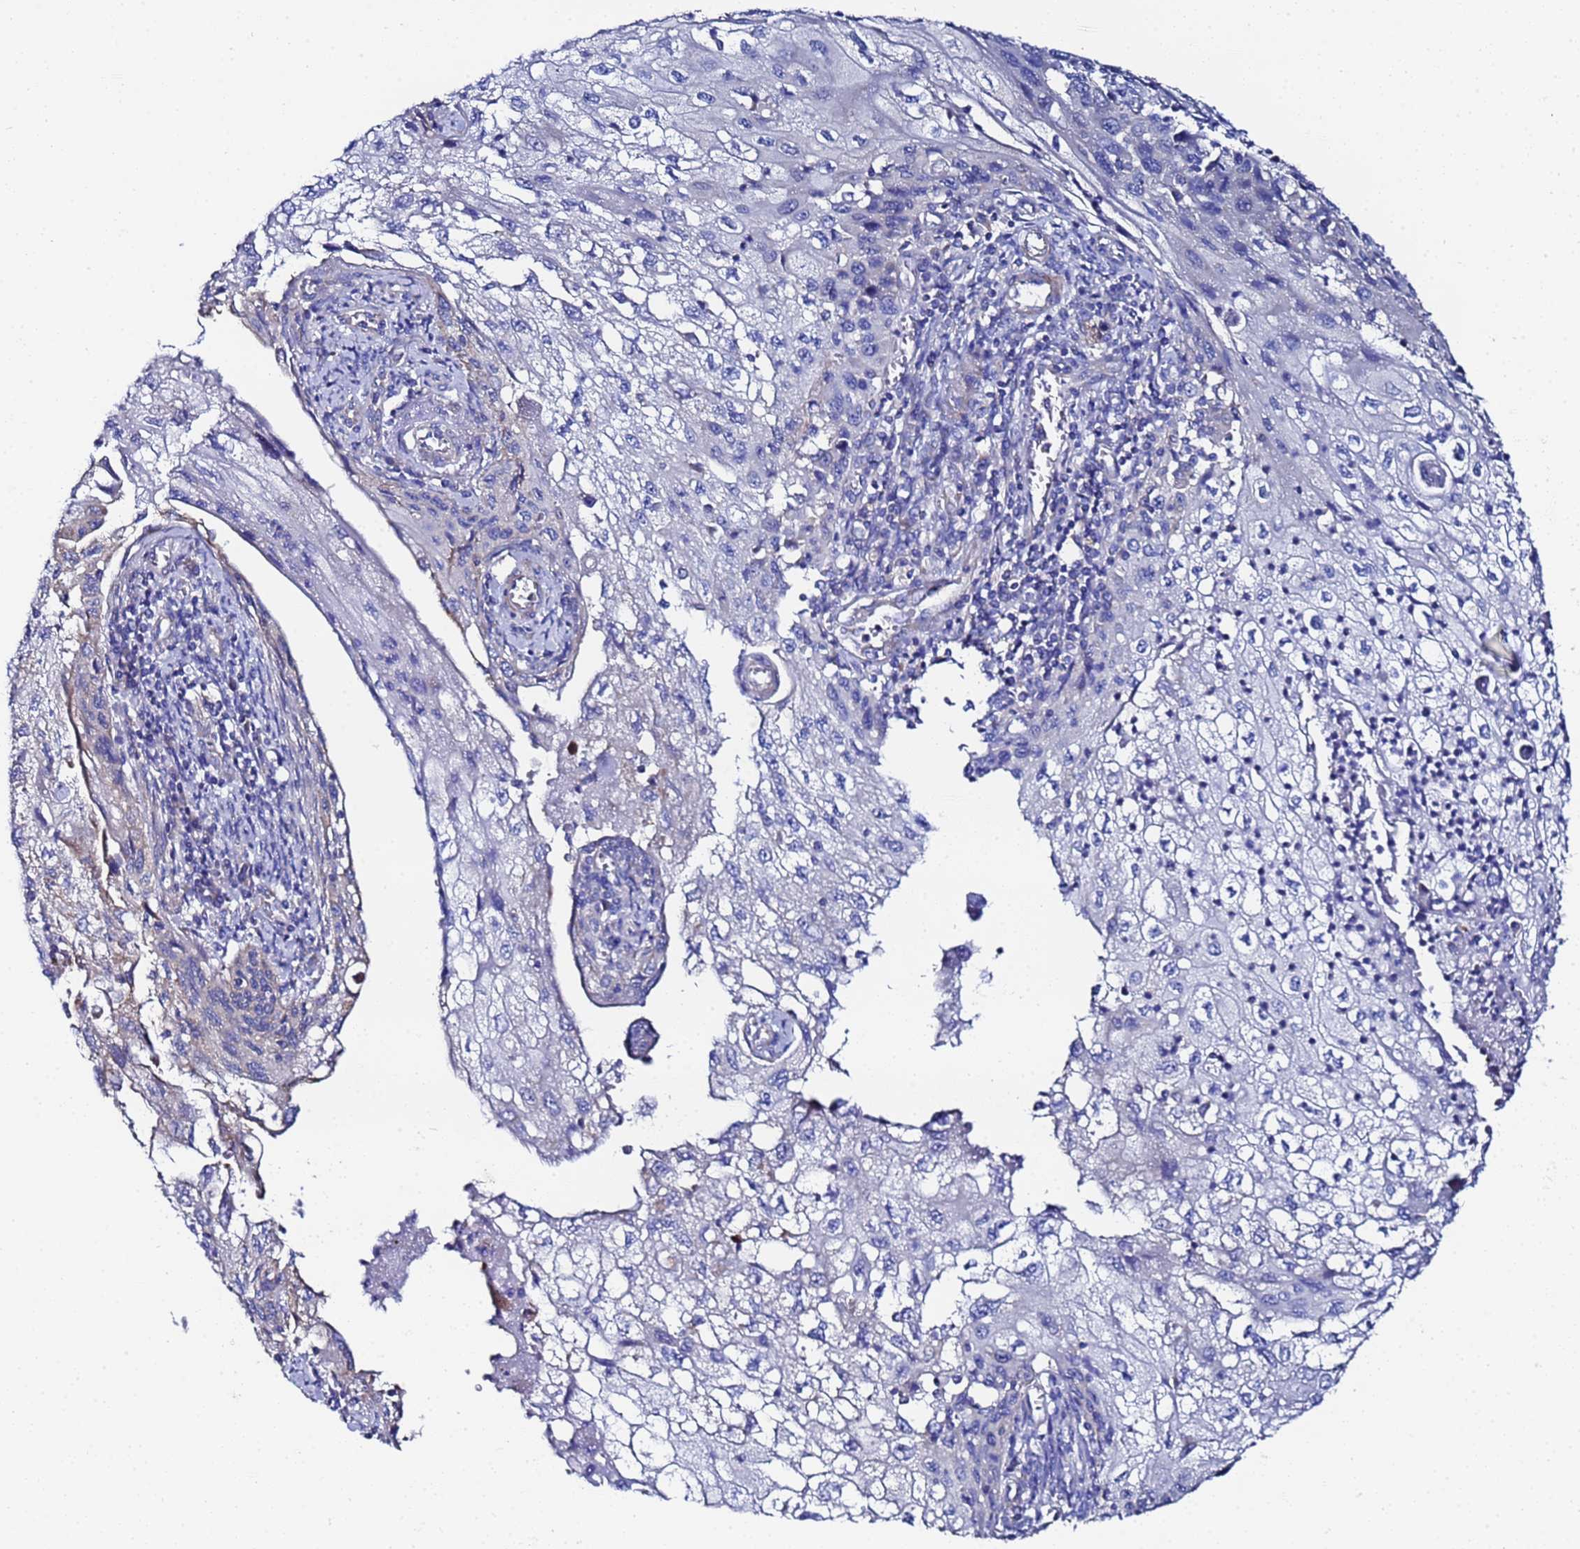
{"staining": {"intensity": "moderate", "quantity": "<25%", "location": "cytoplasmic/membranous"}, "tissue": "cervical cancer", "cell_type": "Tumor cells", "image_type": "cancer", "snomed": [{"axis": "morphology", "description": "Squamous cell carcinoma, NOS"}, {"axis": "topography", "description": "Cervix"}], "caption": "DAB (3,3'-diaminobenzidine) immunohistochemical staining of cervical cancer (squamous cell carcinoma) demonstrates moderate cytoplasmic/membranous protein staining in approximately <25% of tumor cells.", "gene": "FAHD2A", "patient": {"sex": "female", "age": 67}}